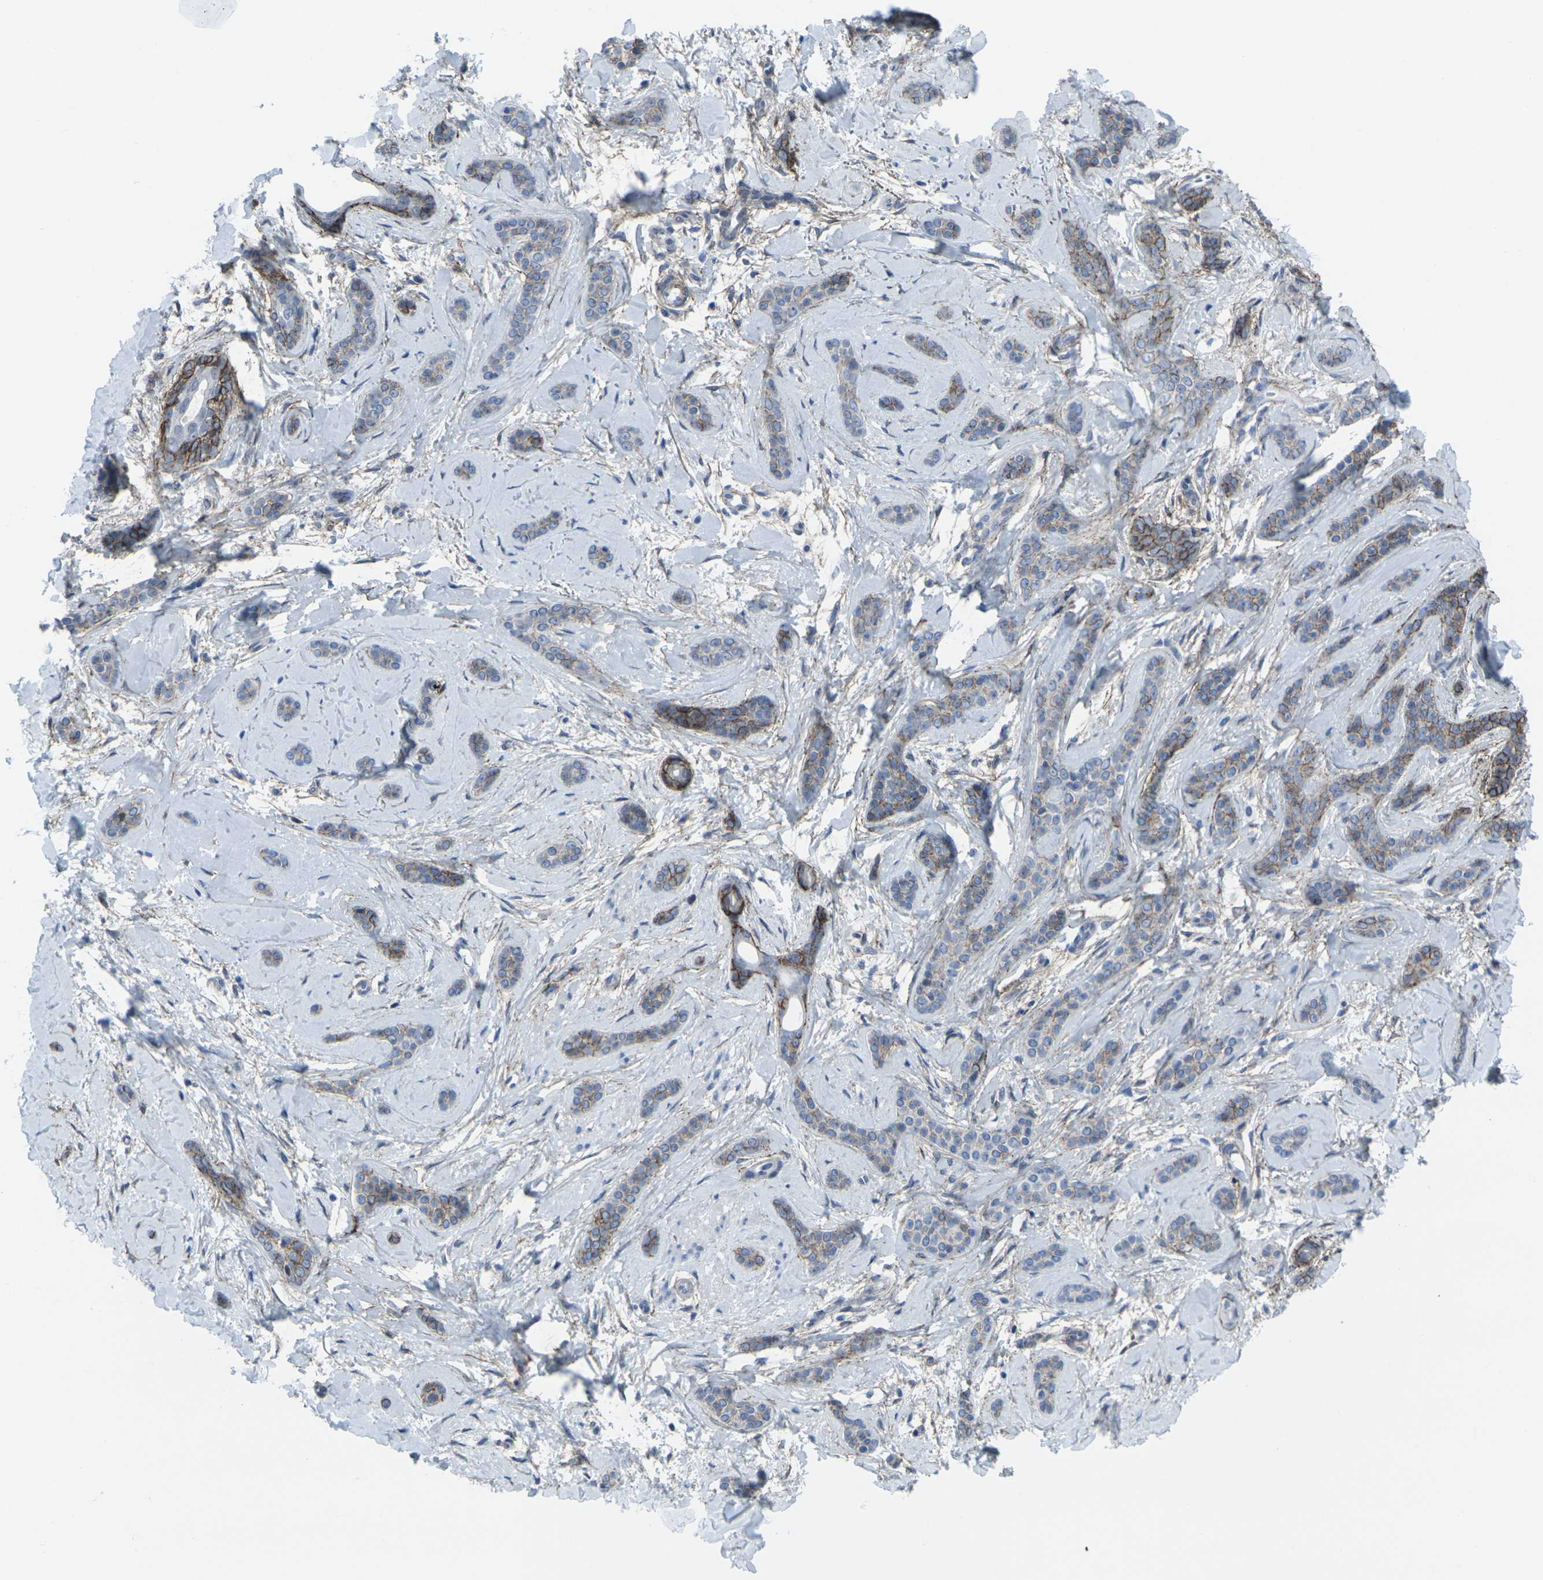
{"staining": {"intensity": "moderate", "quantity": "<25%", "location": "cytoplasmic/membranous"}, "tissue": "skin cancer", "cell_type": "Tumor cells", "image_type": "cancer", "snomed": [{"axis": "morphology", "description": "Basal cell carcinoma"}, {"axis": "morphology", "description": "Adnexal tumor, benign"}, {"axis": "topography", "description": "Skin"}], "caption": "Human skin cancer stained for a protein (brown) demonstrates moderate cytoplasmic/membranous positive expression in about <25% of tumor cells.", "gene": "CDH11", "patient": {"sex": "female", "age": 42}}